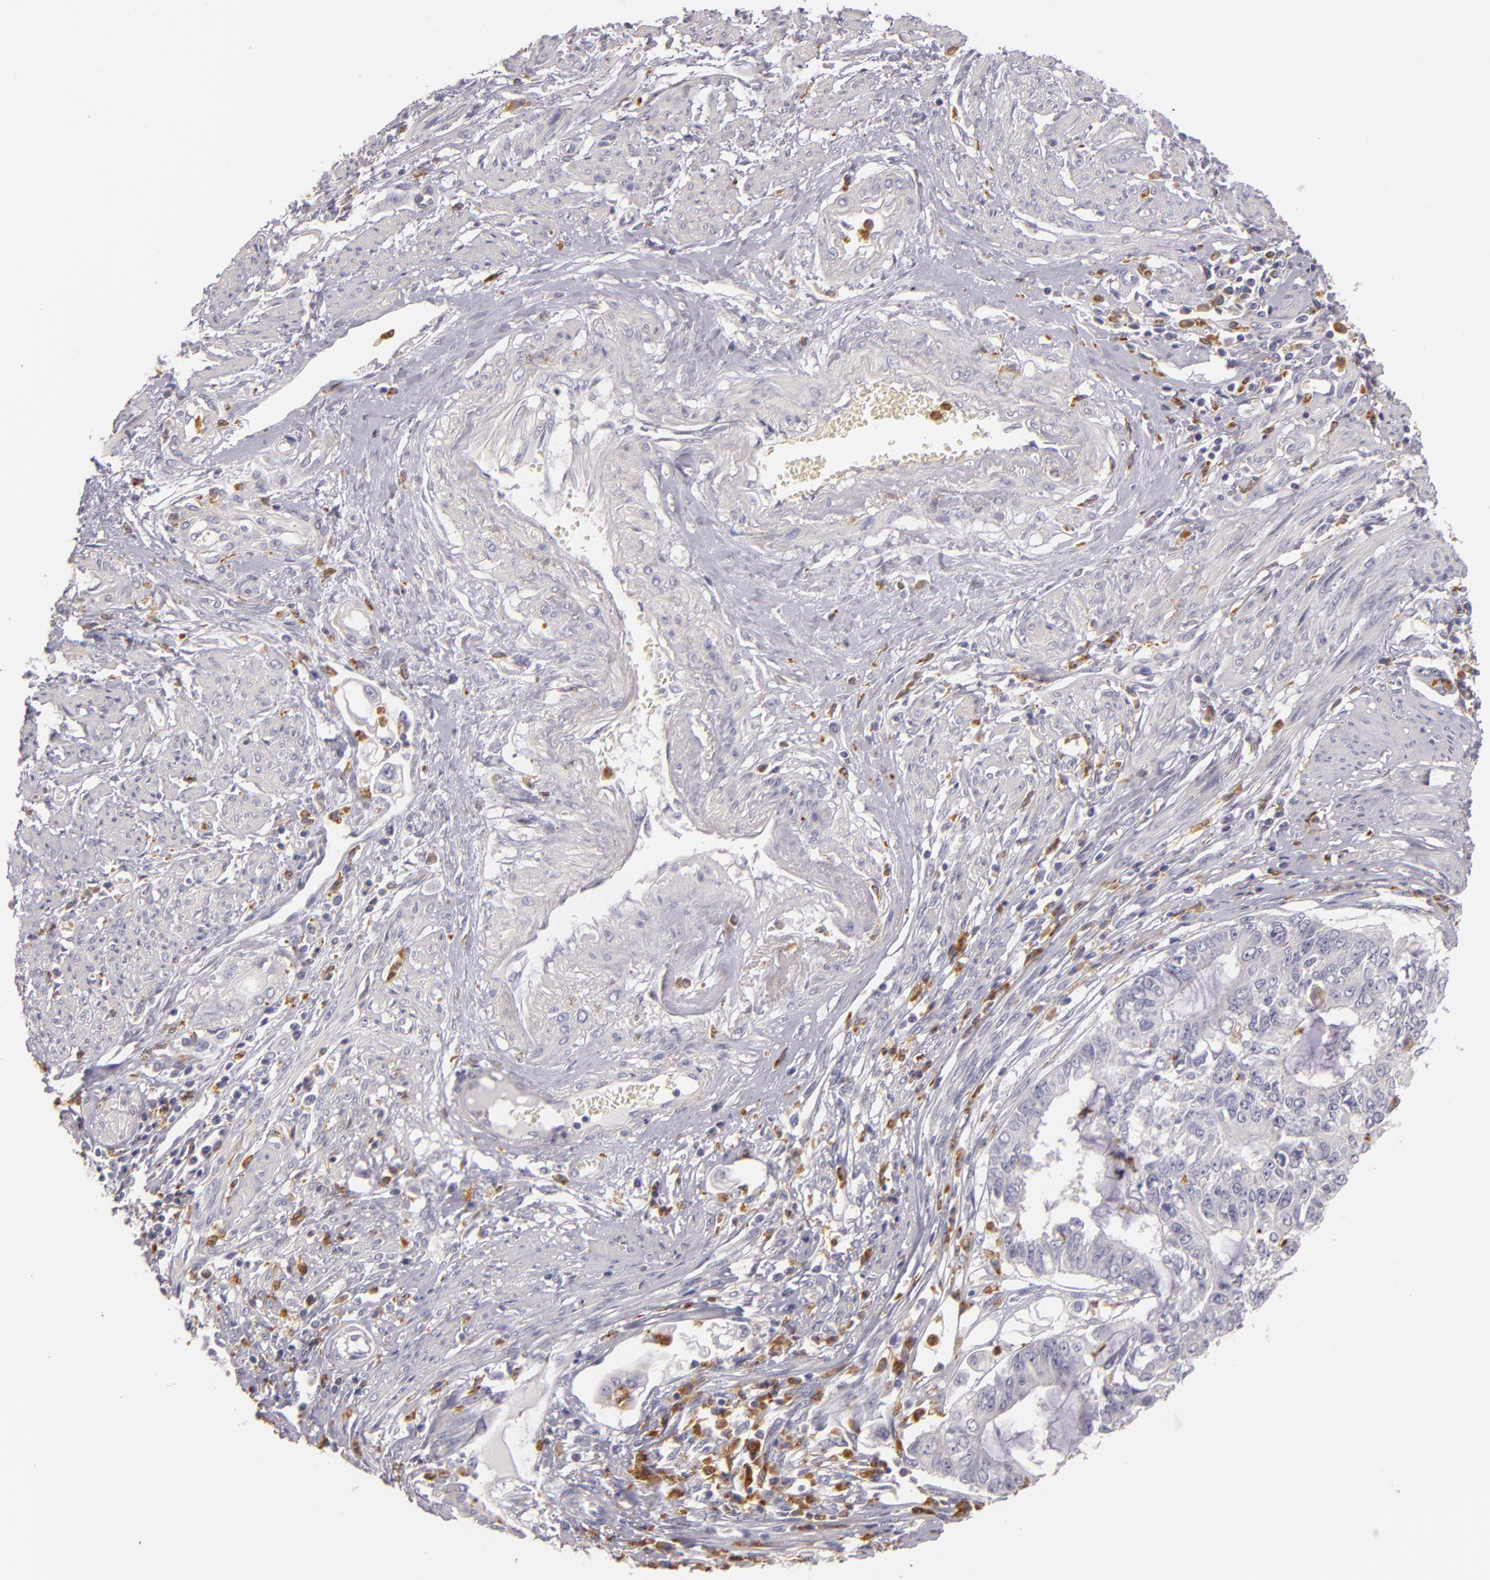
{"staining": {"intensity": "negative", "quantity": "none", "location": "none"}, "tissue": "endometrial cancer", "cell_type": "Tumor cells", "image_type": "cancer", "snomed": [{"axis": "morphology", "description": "Adenocarcinoma, NOS"}, {"axis": "topography", "description": "Endometrium"}], "caption": "This is an immunohistochemistry histopathology image of endometrial cancer. There is no positivity in tumor cells.", "gene": "TLR8", "patient": {"sex": "female", "age": 75}}